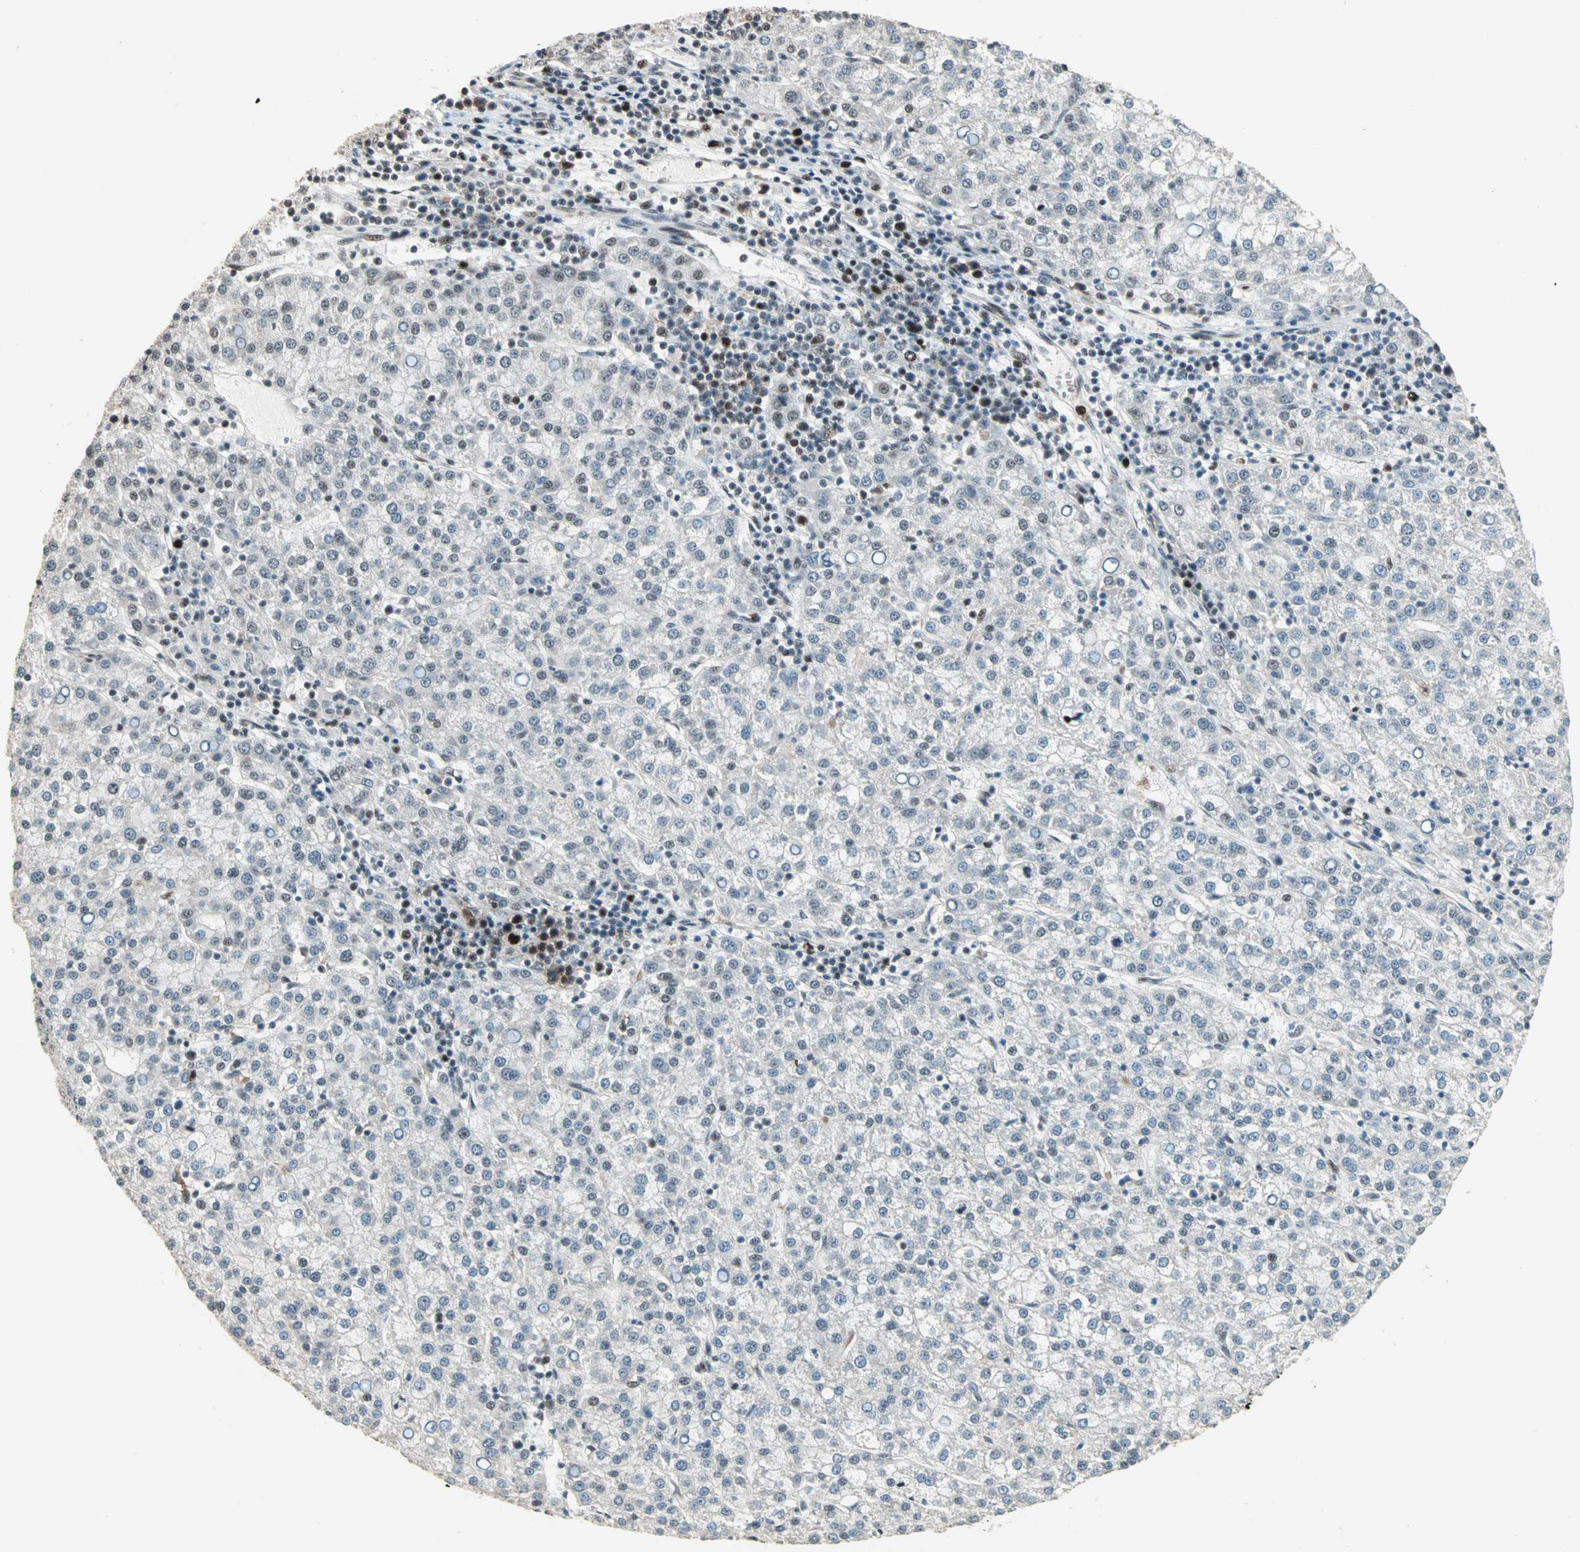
{"staining": {"intensity": "strong", "quantity": "25%-75%", "location": "nuclear"}, "tissue": "liver cancer", "cell_type": "Tumor cells", "image_type": "cancer", "snomed": [{"axis": "morphology", "description": "Carcinoma, Hepatocellular, NOS"}, {"axis": "topography", "description": "Liver"}], "caption": "Brown immunohistochemical staining in liver hepatocellular carcinoma exhibits strong nuclear staining in approximately 25%-75% of tumor cells. The protein of interest is shown in brown color, while the nuclei are stained blue.", "gene": "MDC1", "patient": {"sex": "female", "age": 58}}